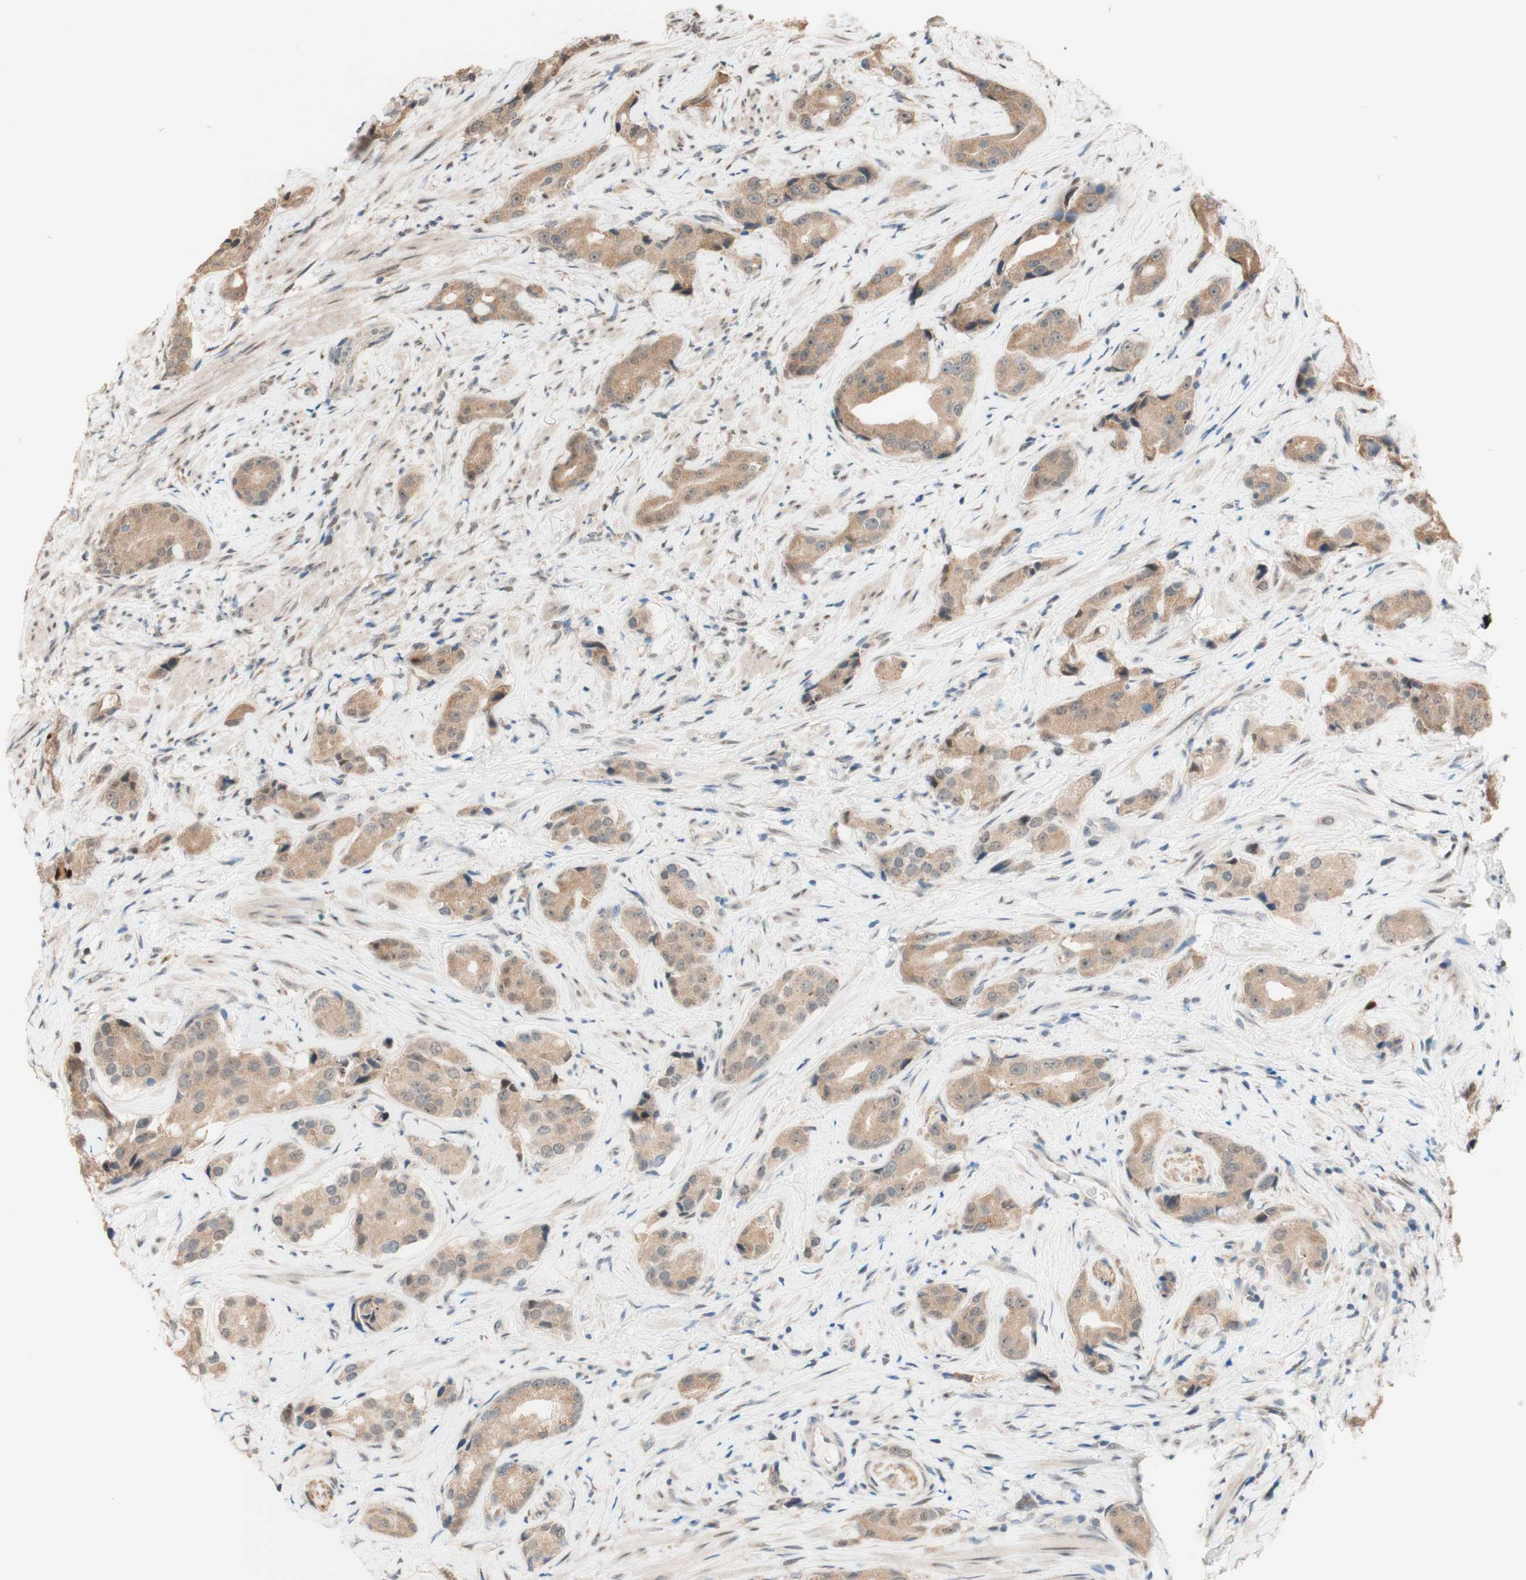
{"staining": {"intensity": "moderate", "quantity": ">75%", "location": "cytoplasmic/membranous"}, "tissue": "prostate cancer", "cell_type": "Tumor cells", "image_type": "cancer", "snomed": [{"axis": "morphology", "description": "Adenocarcinoma, High grade"}, {"axis": "topography", "description": "Prostate"}], "caption": "Brown immunohistochemical staining in adenocarcinoma (high-grade) (prostate) reveals moderate cytoplasmic/membranous staining in about >75% of tumor cells. (DAB IHC with brightfield microscopy, high magnification).", "gene": "CCNC", "patient": {"sex": "male", "age": 71}}